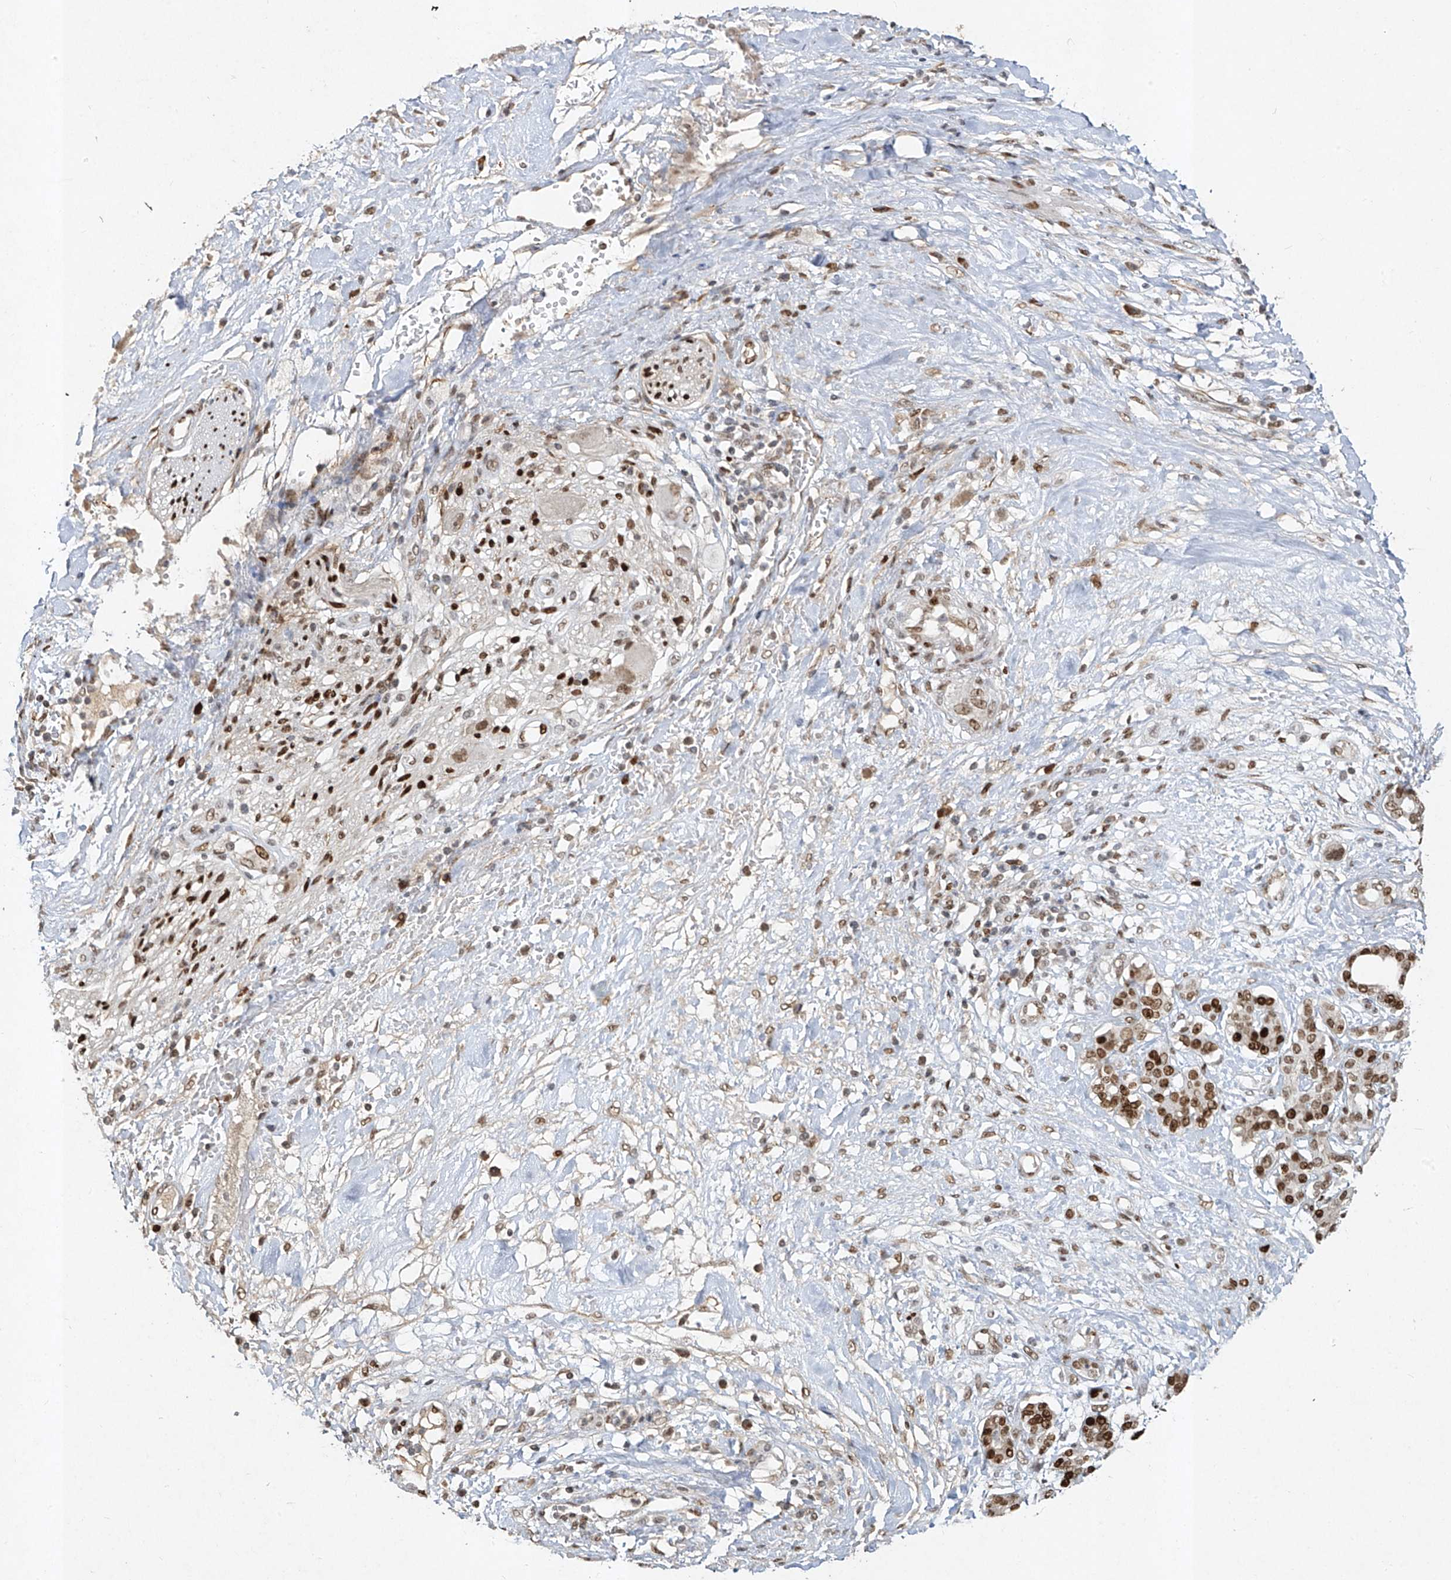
{"staining": {"intensity": "strong", "quantity": ">75%", "location": "nuclear"}, "tissue": "pancreatic cancer", "cell_type": "Tumor cells", "image_type": "cancer", "snomed": [{"axis": "morphology", "description": "Adenocarcinoma, NOS"}, {"axis": "topography", "description": "Pancreas"}], "caption": "Immunohistochemistry staining of pancreatic adenocarcinoma, which exhibits high levels of strong nuclear positivity in about >75% of tumor cells indicating strong nuclear protein staining. The staining was performed using DAB (3,3'-diaminobenzidine) (brown) for protein detection and nuclei were counterstained in hematoxylin (blue).", "gene": "ATRIP", "patient": {"sex": "female", "age": 56}}